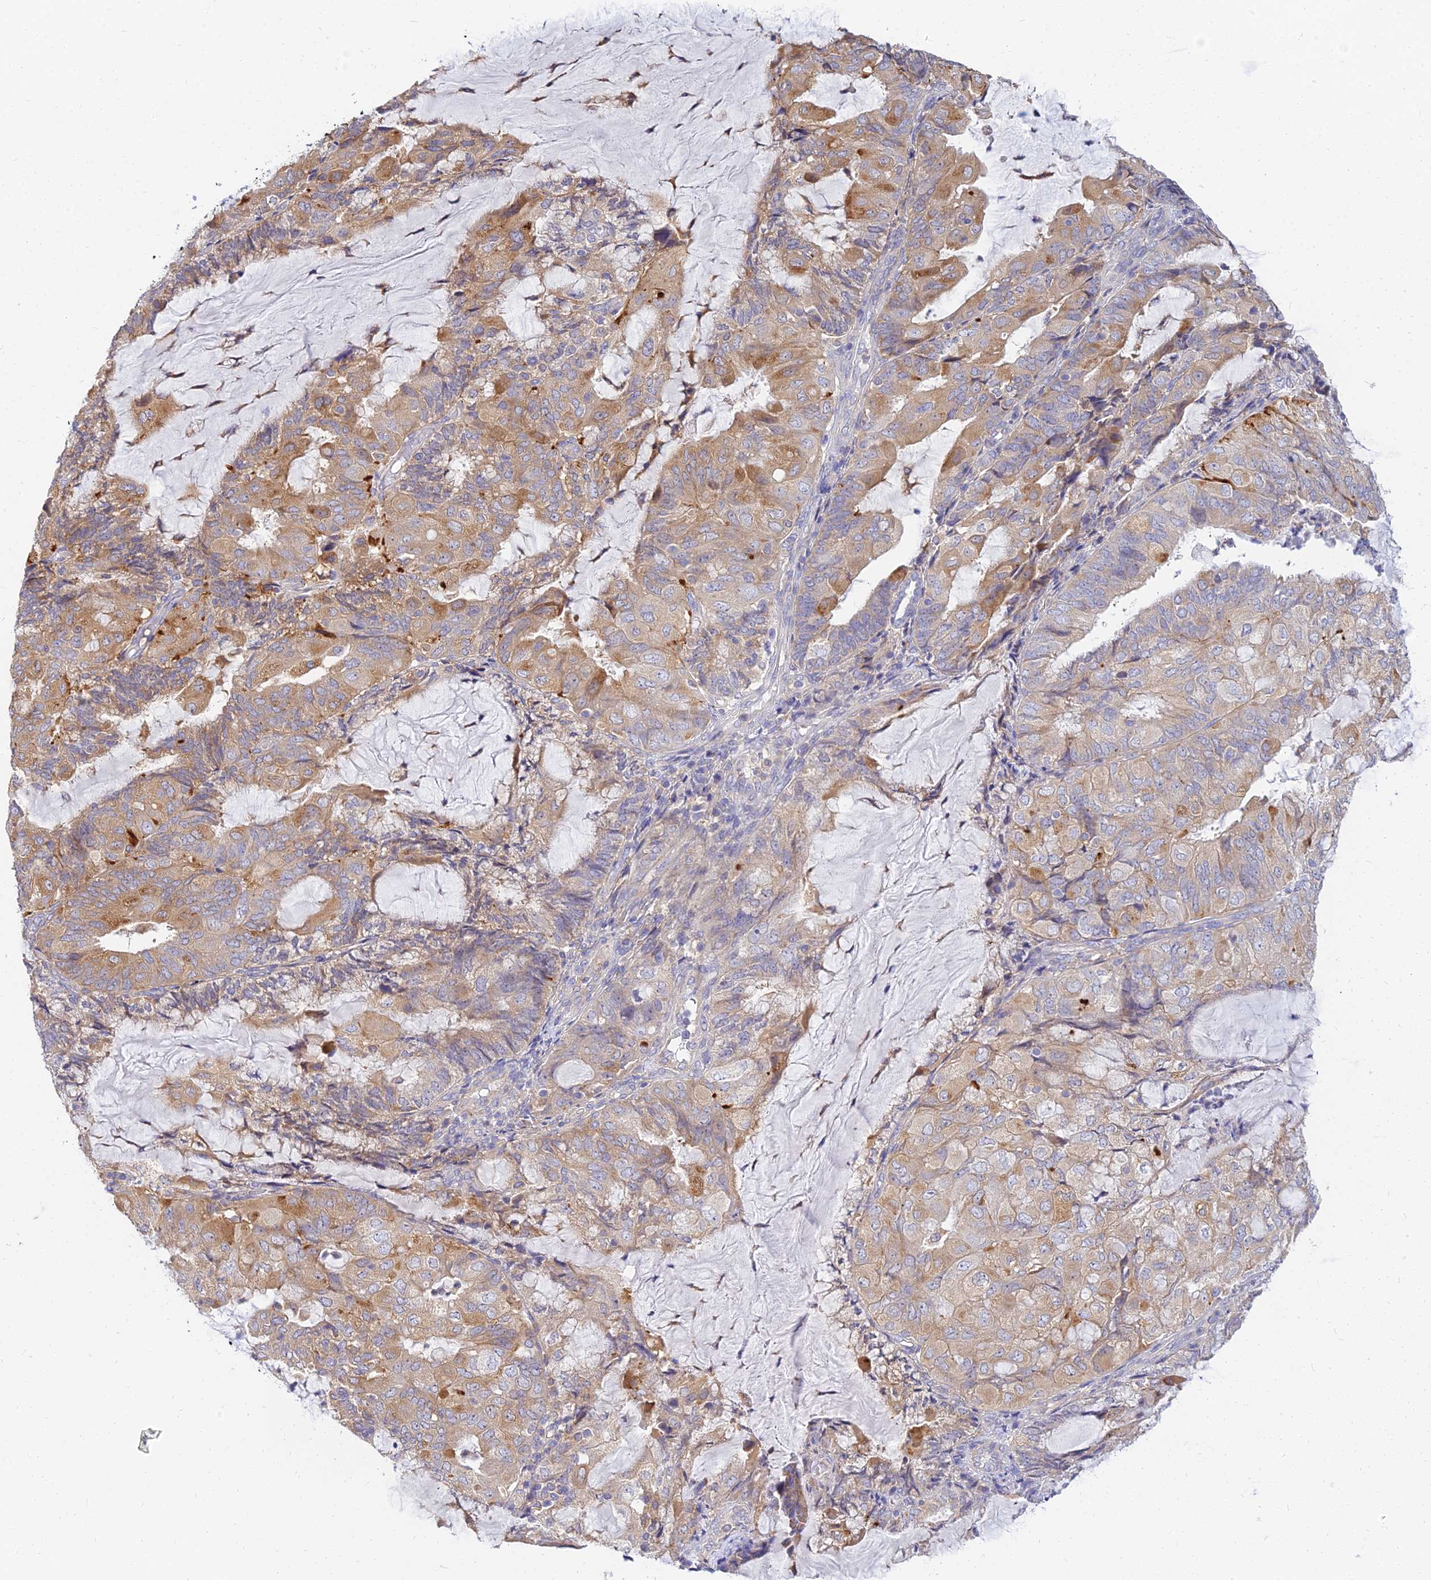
{"staining": {"intensity": "moderate", "quantity": "<25%", "location": "cytoplasmic/membranous"}, "tissue": "endometrial cancer", "cell_type": "Tumor cells", "image_type": "cancer", "snomed": [{"axis": "morphology", "description": "Adenocarcinoma, NOS"}, {"axis": "topography", "description": "Endometrium"}], "caption": "Tumor cells display moderate cytoplasmic/membranous expression in approximately <25% of cells in endometrial cancer (adenocarcinoma).", "gene": "ARL8B", "patient": {"sex": "female", "age": 81}}